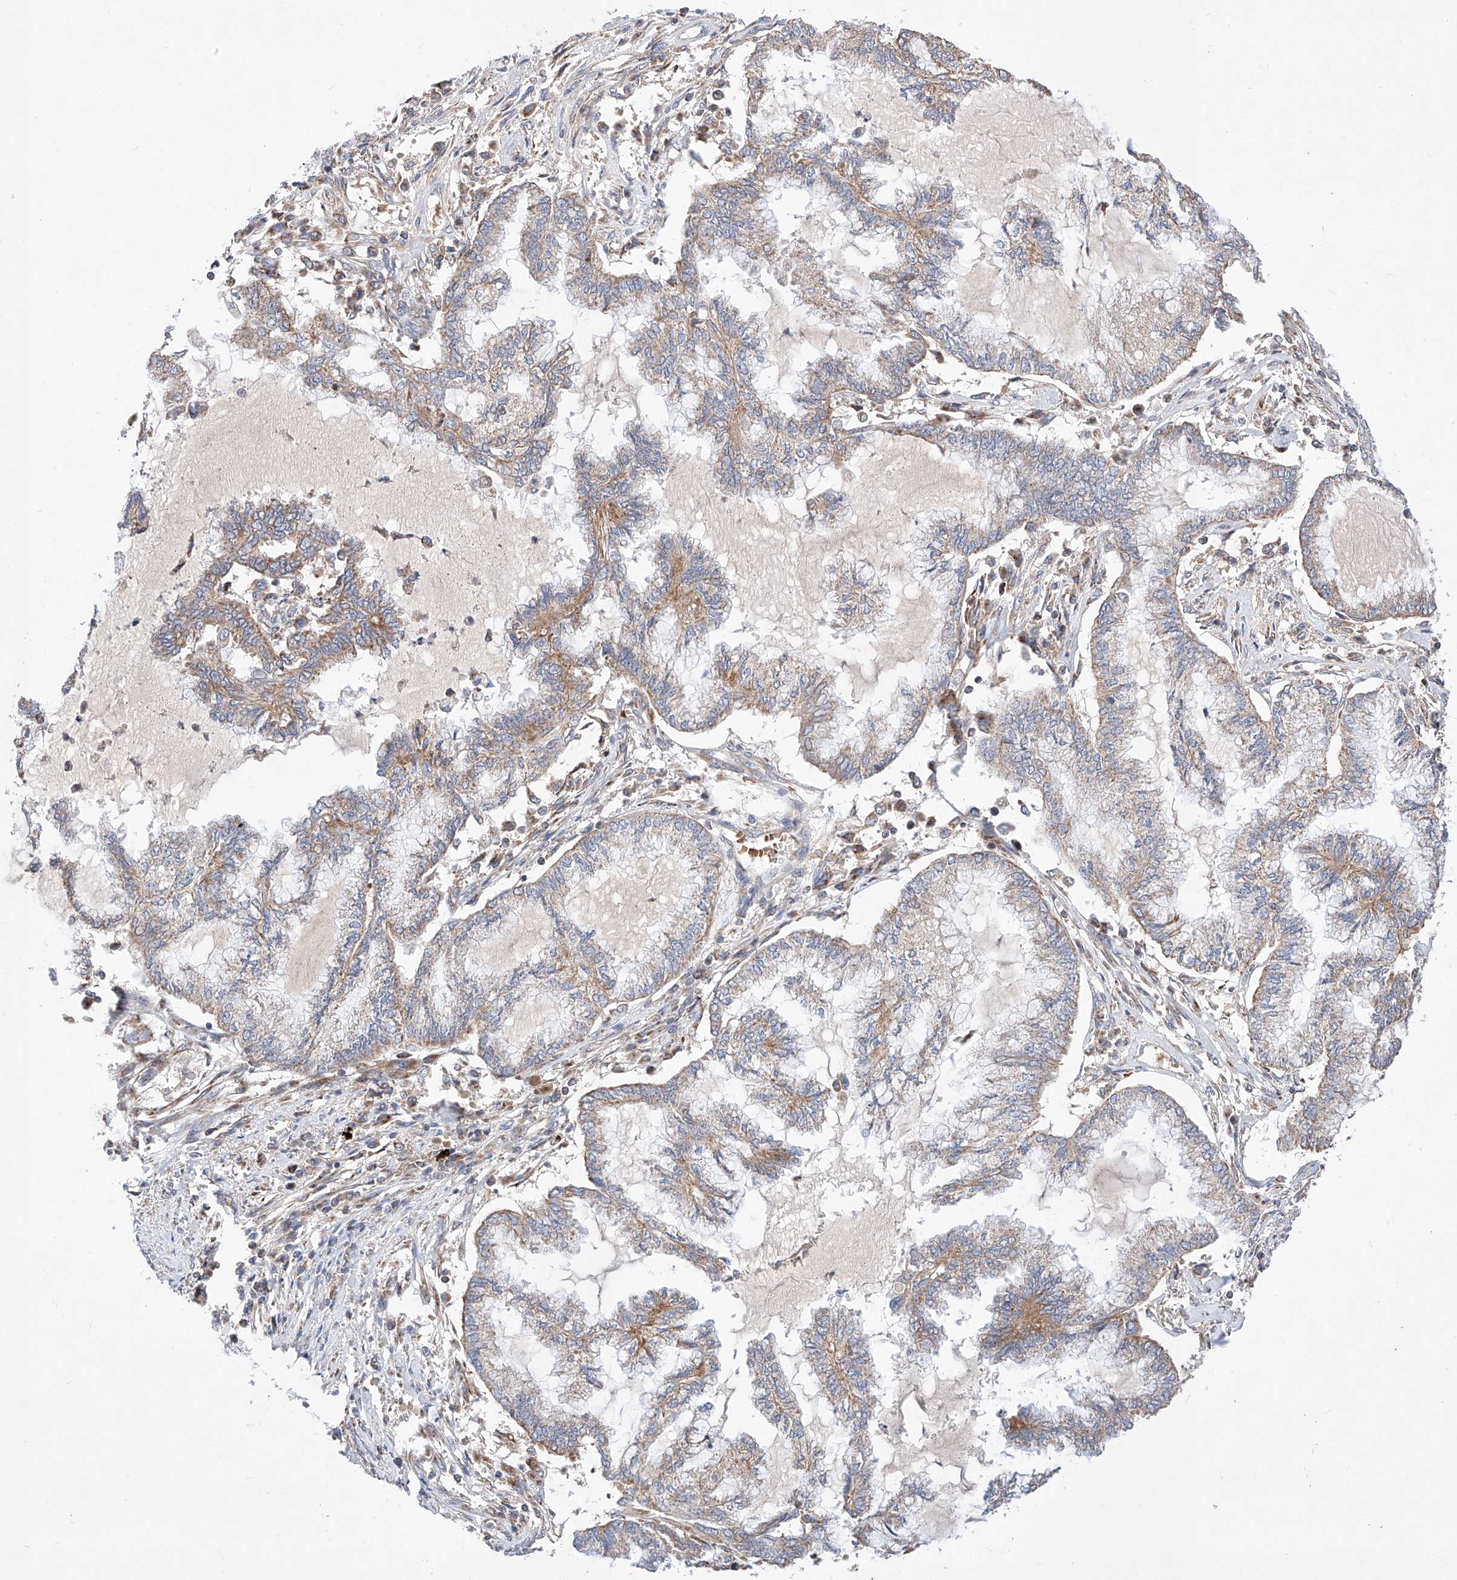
{"staining": {"intensity": "moderate", "quantity": "25%-75%", "location": "cytoplasmic/membranous"}, "tissue": "endometrial cancer", "cell_type": "Tumor cells", "image_type": "cancer", "snomed": [{"axis": "morphology", "description": "Adenocarcinoma, NOS"}, {"axis": "topography", "description": "Endometrium"}], "caption": "Immunohistochemical staining of human adenocarcinoma (endometrial) displays medium levels of moderate cytoplasmic/membranous protein expression in about 25%-75% of tumor cells.", "gene": "NR1D1", "patient": {"sex": "female", "age": 86}}